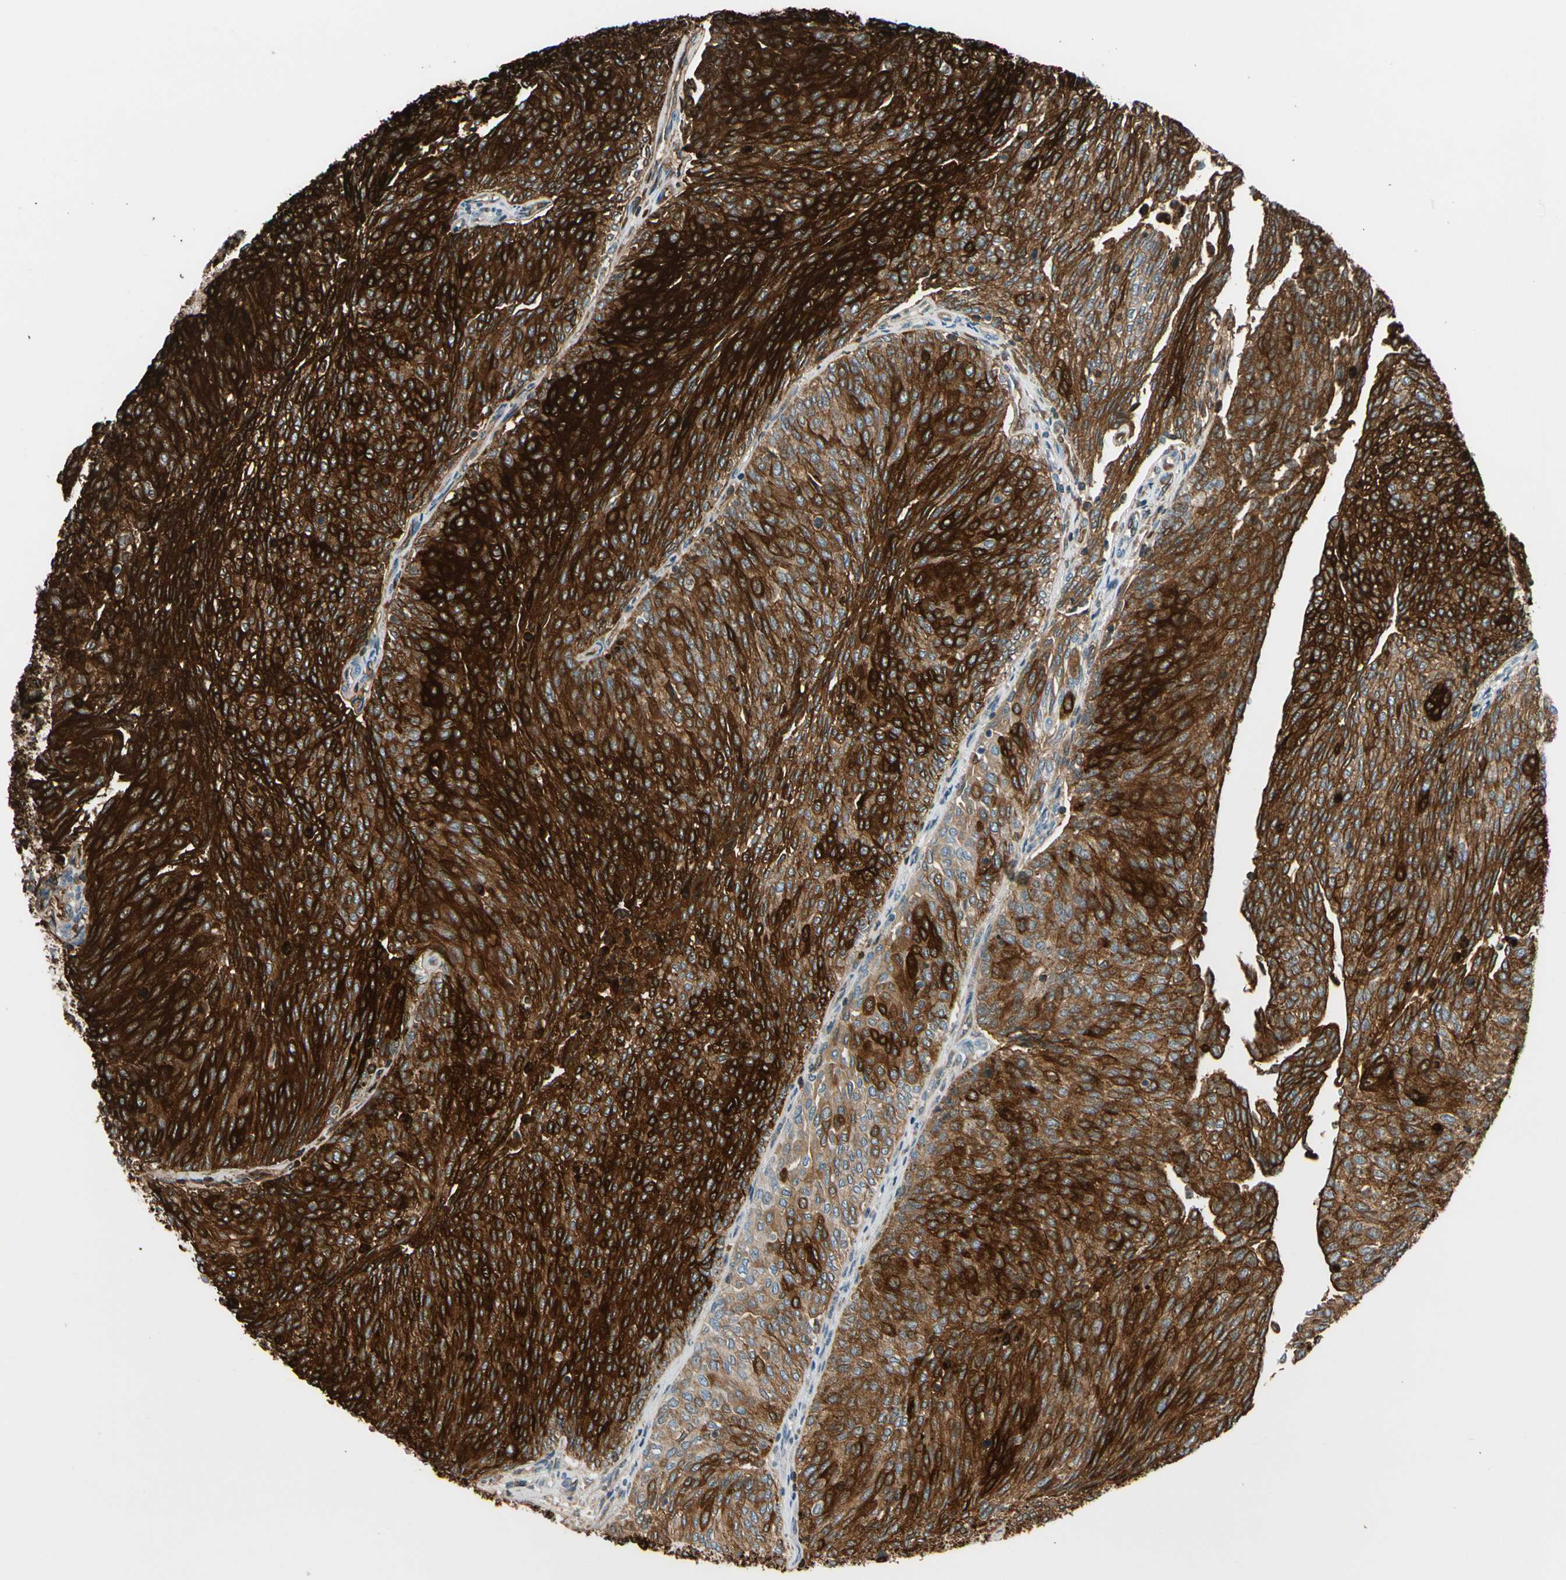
{"staining": {"intensity": "strong", "quantity": ">75%", "location": "cytoplasmic/membranous"}, "tissue": "urothelial cancer", "cell_type": "Tumor cells", "image_type": "cancer", "snomed": [{"axis": "morphology", "description": "Urothelial carcinoma, Low grade"}, {"axis": "topography", "description": "Urinary bladder"}], "caption": "Human urothelial carcinoma (low-grade) stained for a protein (brown) reveals strong cytoplasmic/membranous positive positivity in approximately >75% of tumor cells.", "gene": "STK40", "patient": {"sex": "female", "age": 79}}